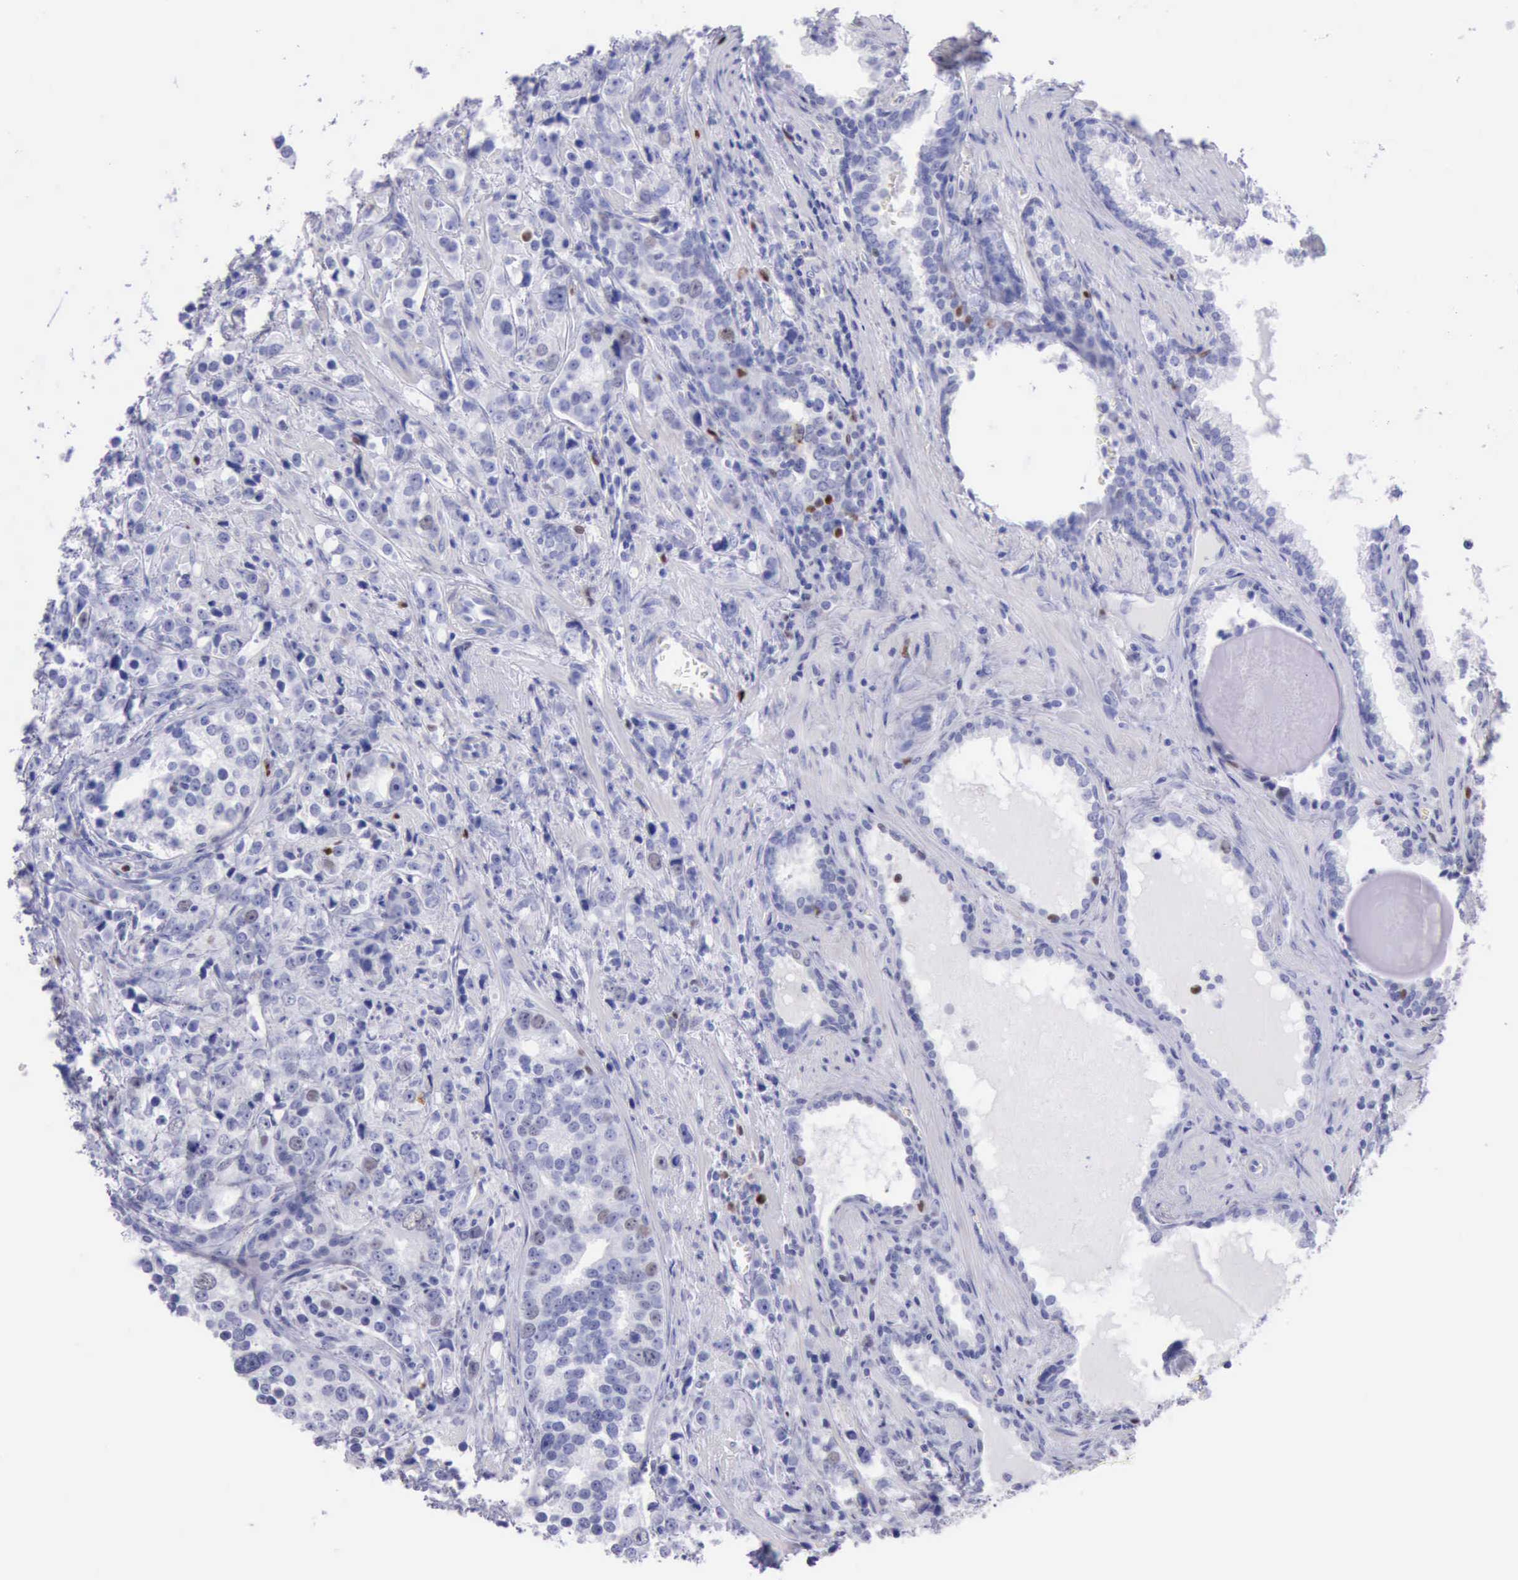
{"staining": {"intensity": "moderate", "quantity": "<25%", "location": "nuclear"}, "tissue": "prostate cancer", "cell_type": "Tumor cells", "image_type": "cancer", "snomed": [{"axis": "morphology", "description": "Adenocarcinoma, High grade"}, {"axis": "topography", "description": "Prostate"}], "caption": "This is a photomicrograph of IHC staining of prostate cancer (adenocarcinoma (high-grade)), which shows moderate expression in the nuclear of tumor cells.", "gene": "MCM2", "patient": {"sex": "male", "age": 71}}